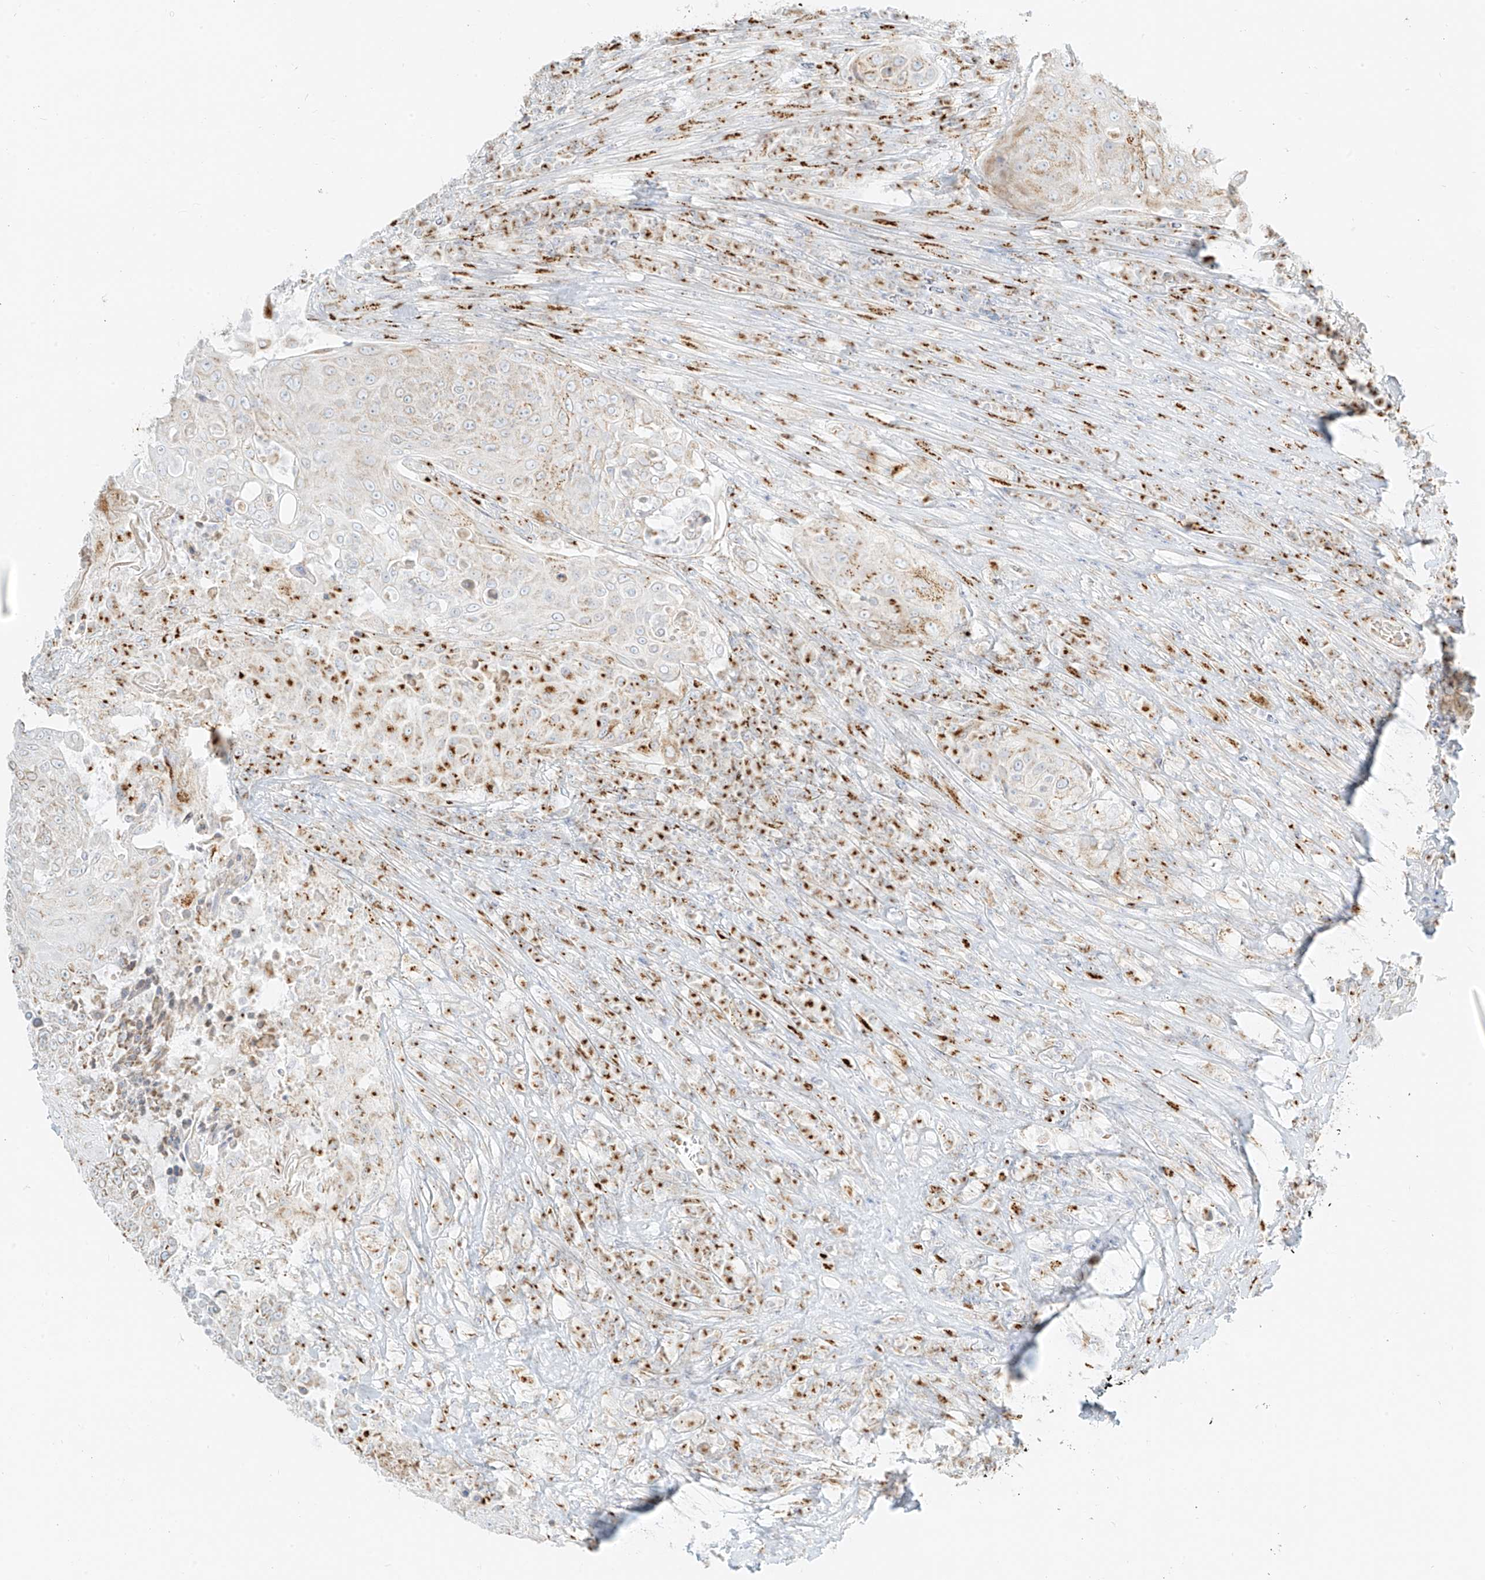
{"staining": {"intensity": "moderate", "quantity": "<25%", "location": "cytoplasmic/membranous"}, "tissue": "urothelial cancer", "cell_type": "Tumor cells", "image_type": "cancer", "snomed": [{"axis": "morphology", "description": "Urothelial carcinoma, High grade"}, {"axis": "topography", "description": "Urinary bladder"}], "caption": "The histopathology image exhibits a brown stain indicating the presence of a protein in the cytoplasmic/membranous of tumor cells in urothelial cancer. Nuclei are stained in blue.", "gene": "TMEM87B", "patient": {"sex": "female", "age": 63}}